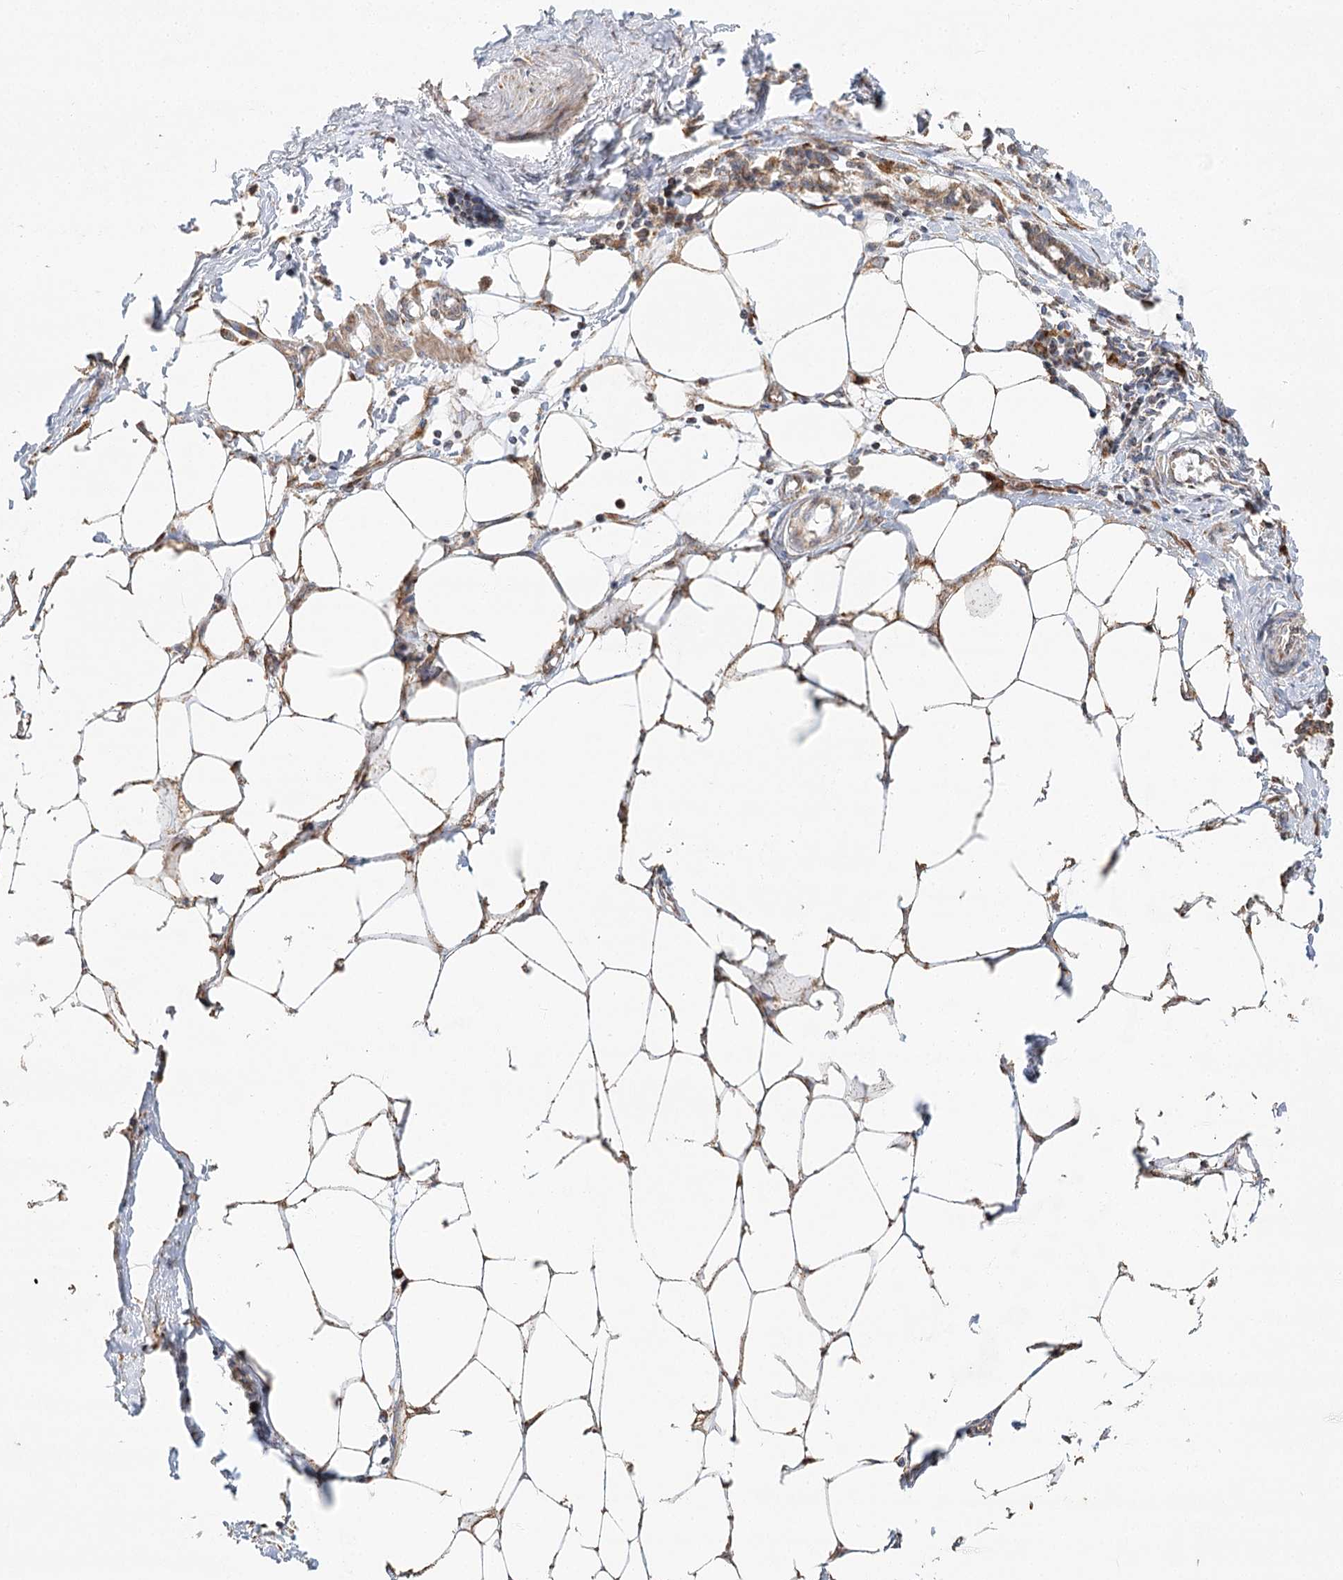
{"staining": {"intensity": "moderate", "quantity": ">75%", "location": "cytoplasmic/membranous"}, "tissue": "adipose tissue", "cell_type": "Adipocytes", "image_type": "normal", "snomed": [{"axis": "morphology", "description": "Normal tissue, NOS"}, {"axis": "morphology", "description": "Adenocarcinoma, NOS"}, {"axis": "topography", "description": "Colon"}, {"axis": "topography", "description": "Peripheral nerve tissue"}], "caption": "Moderate cytoplasmic/membranous protein staining is identified in approximately >75% of adipocytes in adipose tissue. The protein is shown in brown color, while the nuclei are stained blue.", "gene": "ZFYVE16", "patient": {"sex": "male", "age": 14}}